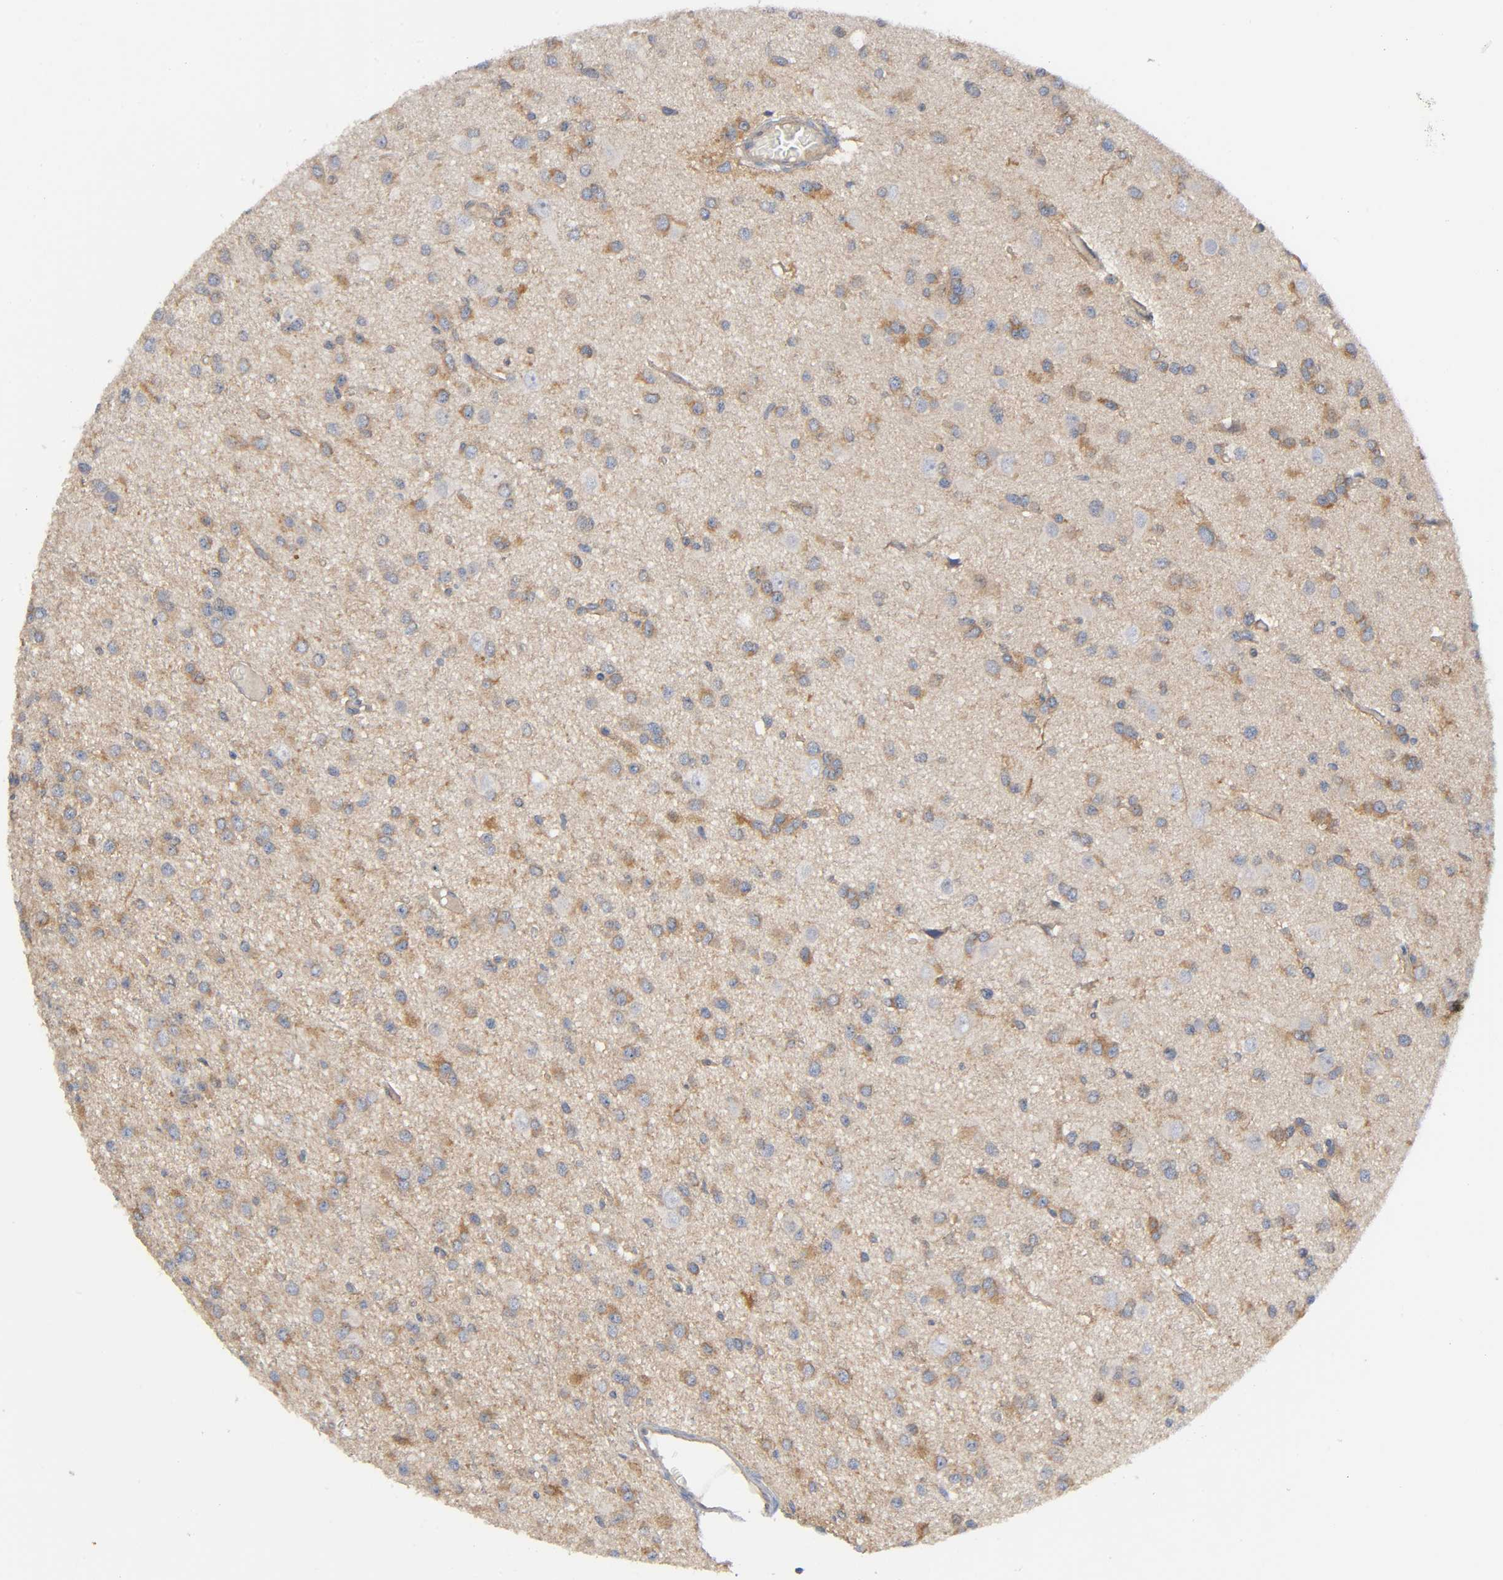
{"staining": {"intensity": "moderate", "quantity": ">75%", "location": "cytoplasmic/membranous"}, "tissue": "glioma", "cell_type": "Tumor cells", "image_type": "cancer", "snomed": [{"axis": "morphology", "description": "Glioma, malignant, Low grade"}, {"axis": "topography", "description": "Brain"}], "caption": "Protein staining of malignant glioma (low-grade) tissue shows moderate cytoplasmic/membranous positivity in about >75% of tumor cells.", "gene": "HDAC6", "patient": {"sex": "male", "age": 42}}